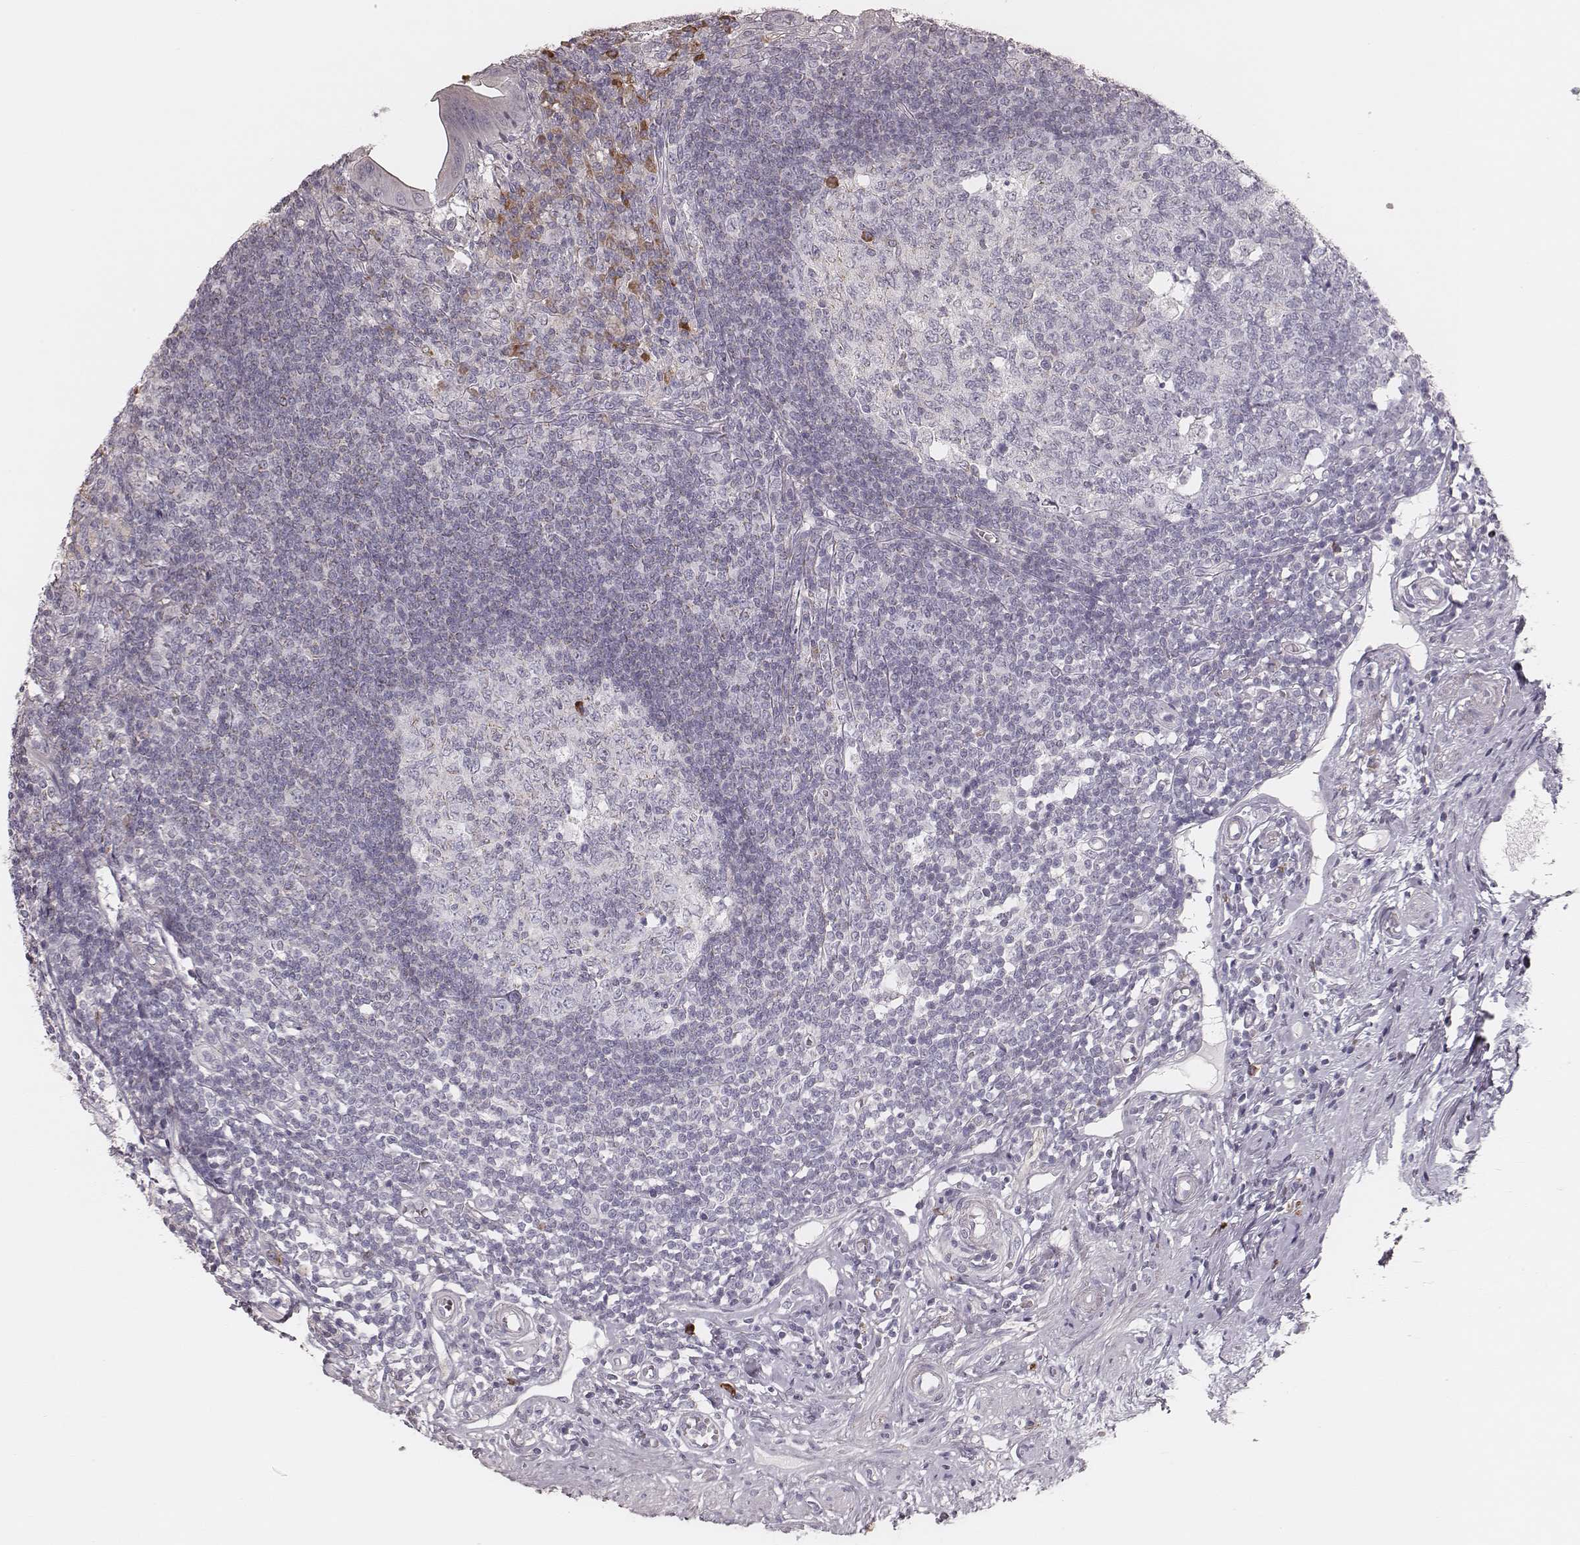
{"staining": {"intensity": "negative", "quantity": "none", "location": "none"}, "tissue": "appendix", "cell_type": "Glandular cells", "image_type": "normal", "snomed": [{"axis": "morphology", "description": "Normal tissue, NOS"}, {"axis": "morphology", "description": "Carcinoma, endometroid"}, {"axis": "topography", "description": "Appendix"}, {"axis": "topography", "description": "Colon"}], "caption": "A high-resolution image shows IHC staining of unremarkable appendix, which shows no significant staining in glandular cells.", "gene": "KIF5C", "patient": {"sex": "female", "age": 60}}